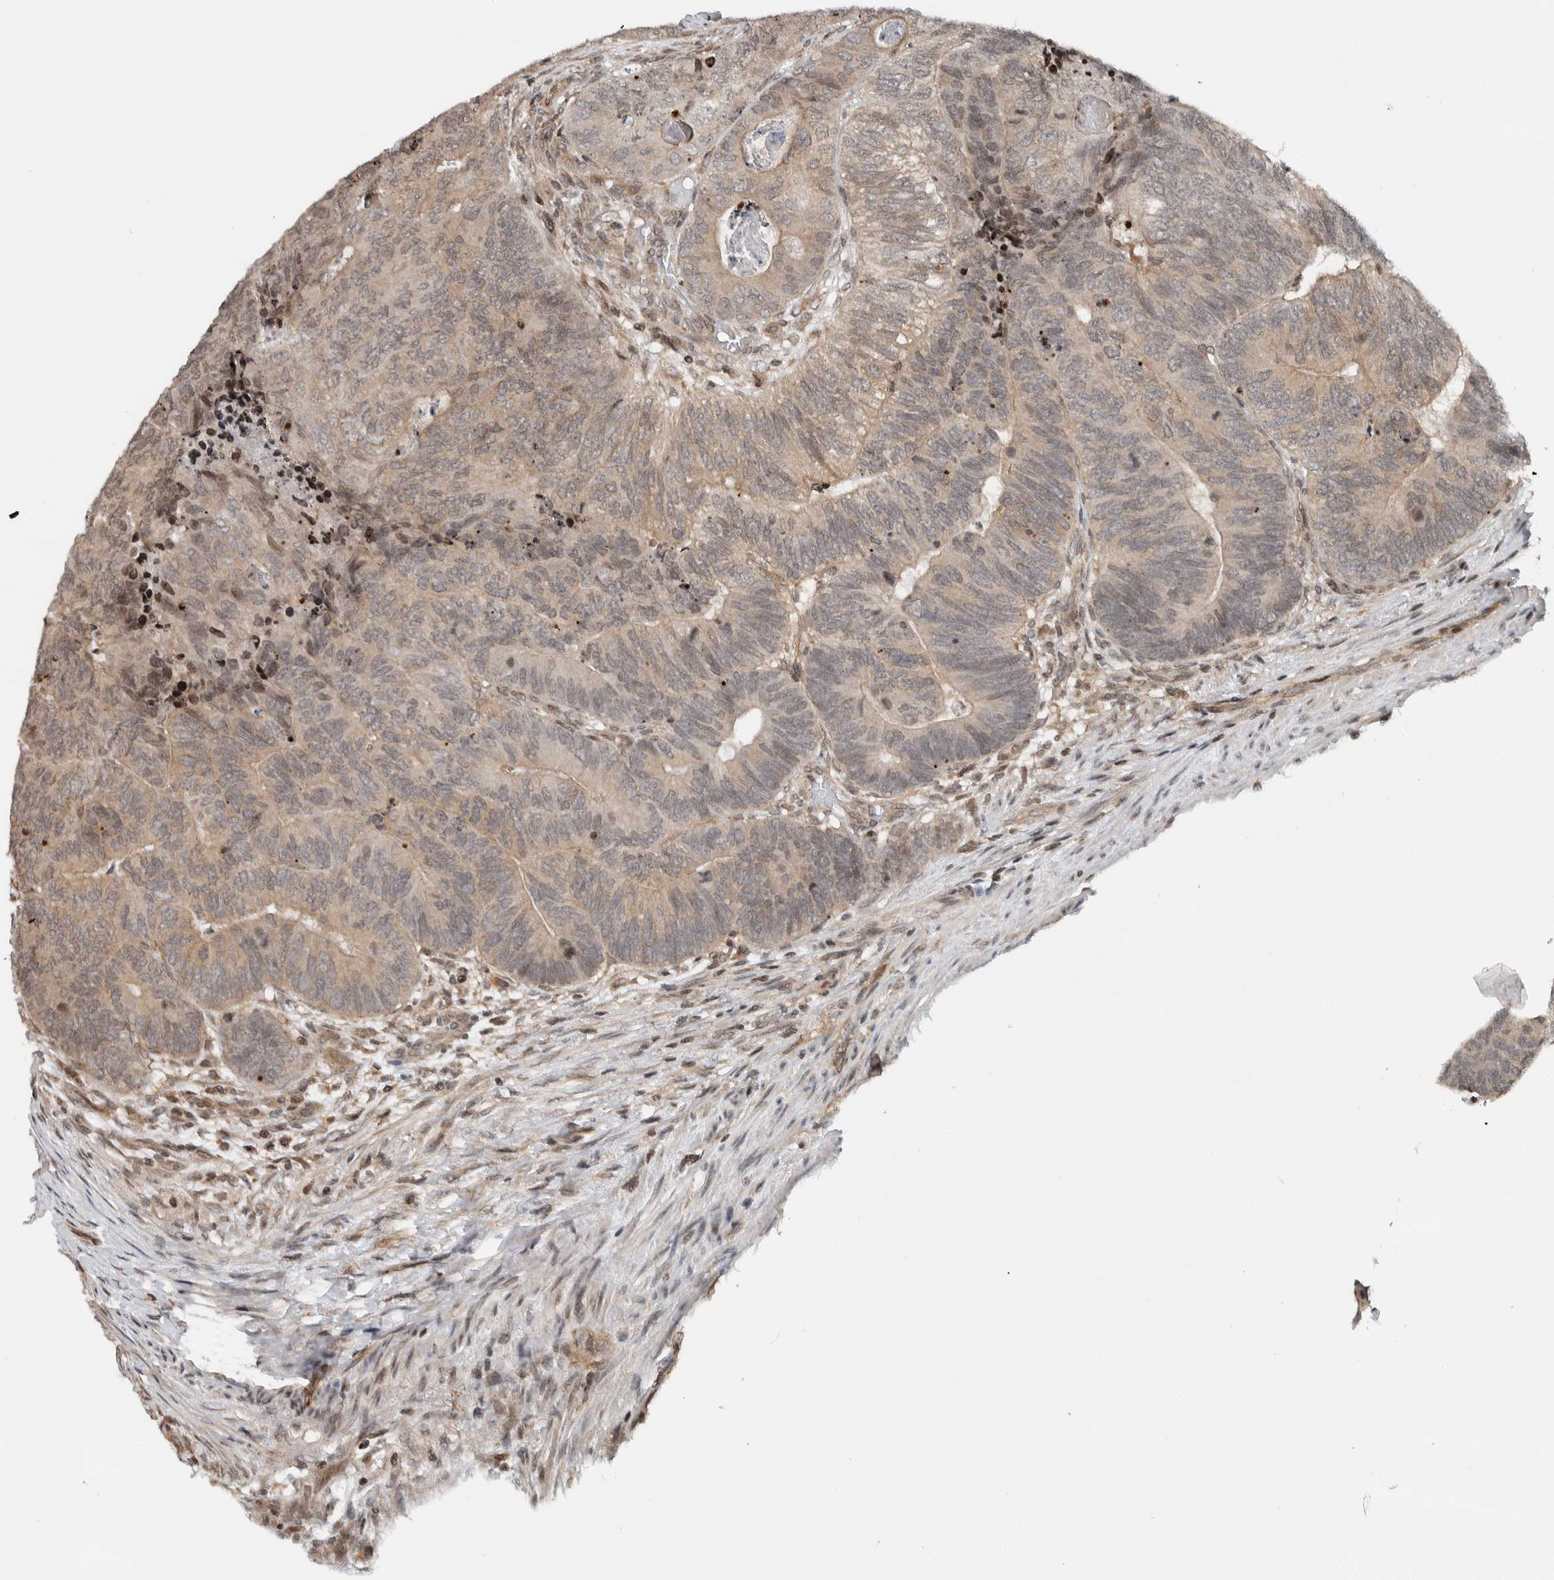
{"staining": {"intensity": "weak", "quantity": "25%-75%", "location": "cytoplasmic/membranous"}, "tissue": "colorectal cancer", "cell_type": "Tumor cells", "image_type": "cancer", "snomed": [{"axis": "morphology", "description": "Adenocarcinoma, NOS"}, {"axis": "topography", "description": "Colon"}], "caption": "Colorectal cancer was stained to show a protein in brown. There is low levels of weak cytoplasmic/membranous positivity in approximately 25%-75% of tumor cells. Nuclei are stained in blue.", "gene": "NPLOC4", "patient": {"sex": "female", "age": 67}}